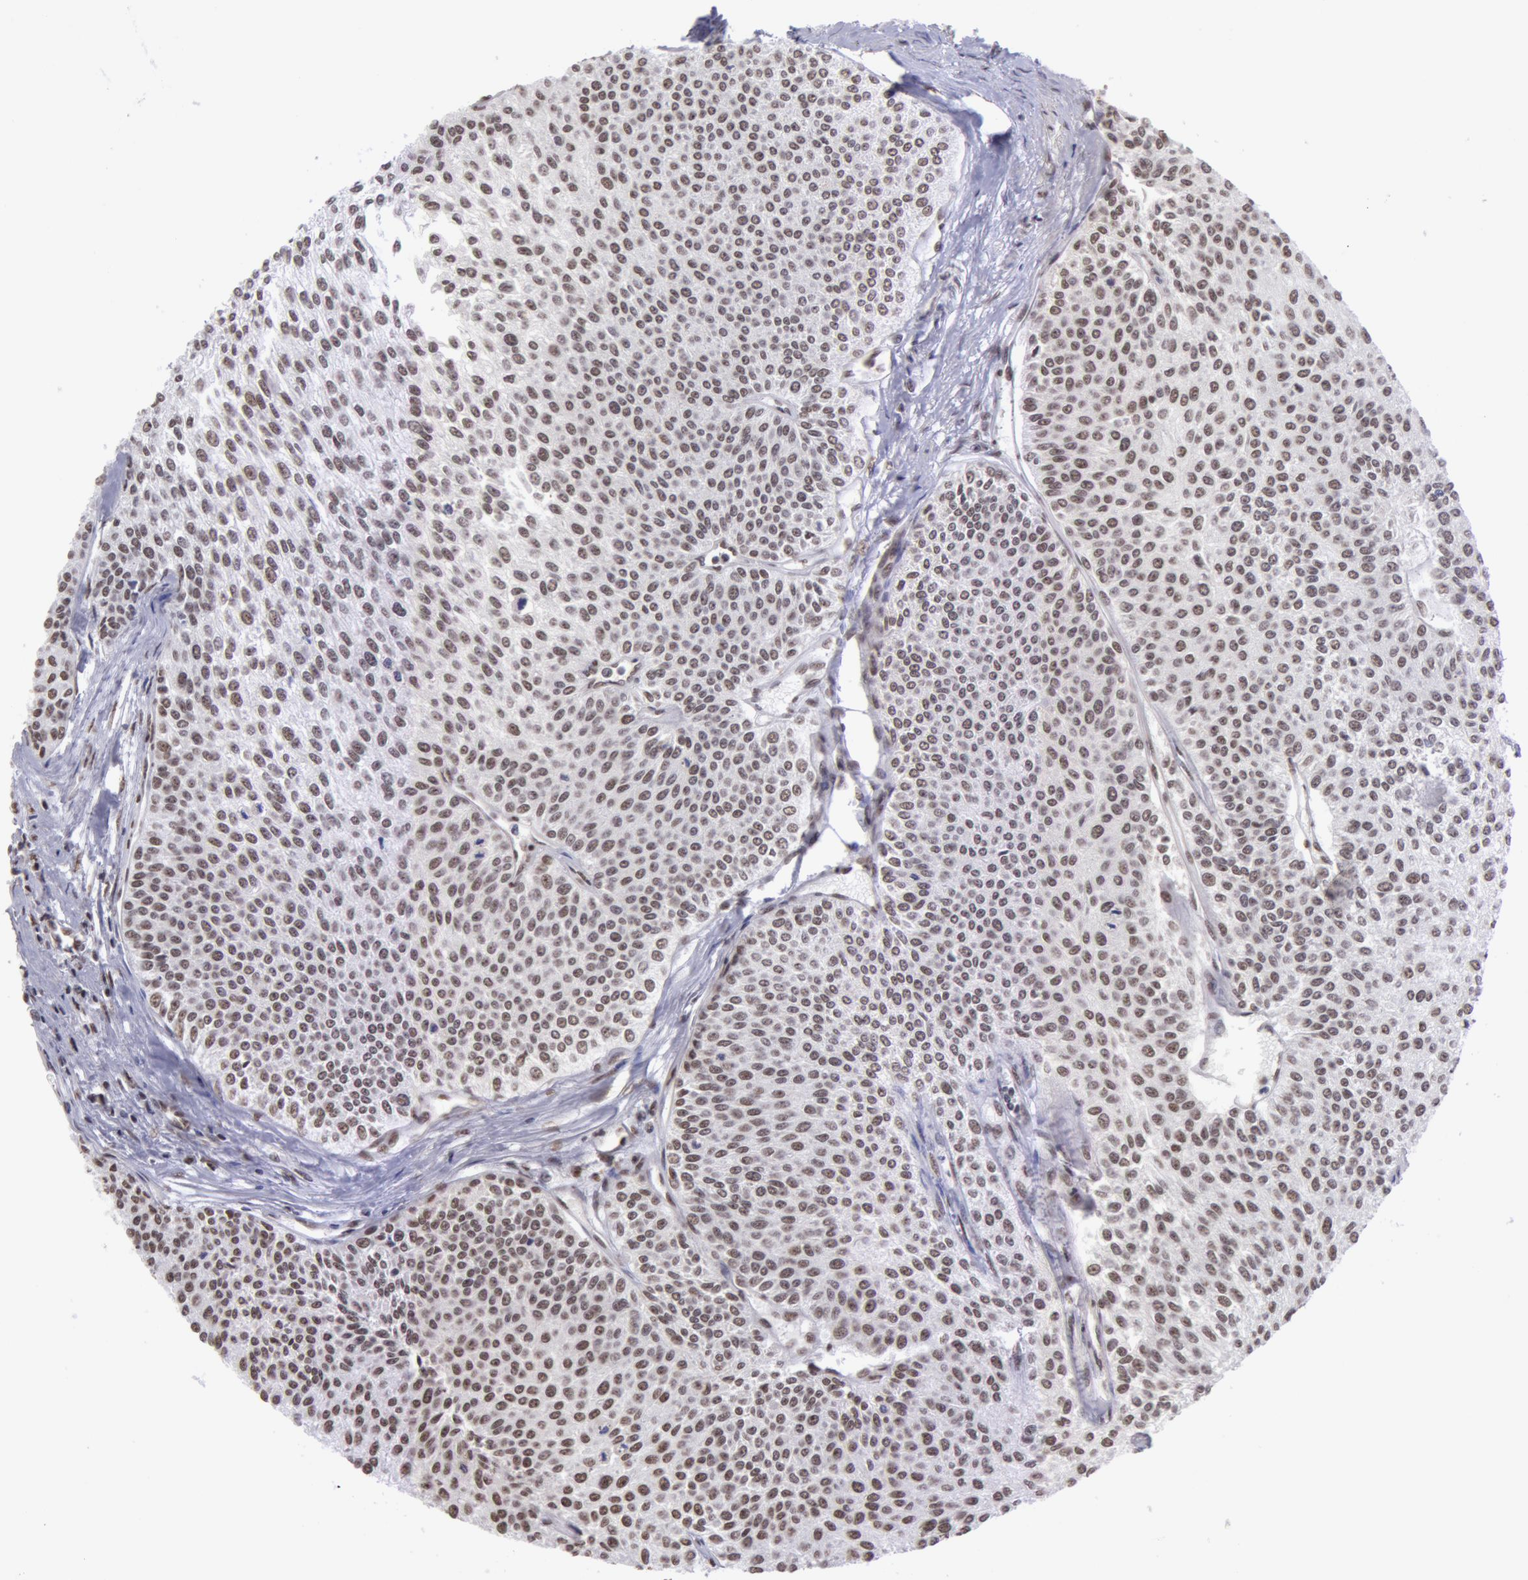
{"staining": {"intensity": "moderate", "quantity": "25%-75%", "location": "nuclear"}, "tissue": "urothelial cancer", "cell_type": "Tumor cells", "image_type": "cancer", "snomed": [{"axis": "morphology", "description": "Urothelial carcinoma, Low grade"}, {"axis": "topography", "description": "Urinary bladder"}], "caption": "Immunohistochemistry of human low-grade urothelial carcinoma shows medium levels of moderate nuclear staining in approximately 25%-75% of tumor cells.", "gene": "VRTN", "patient": {"sex": "female", "age": 73}}